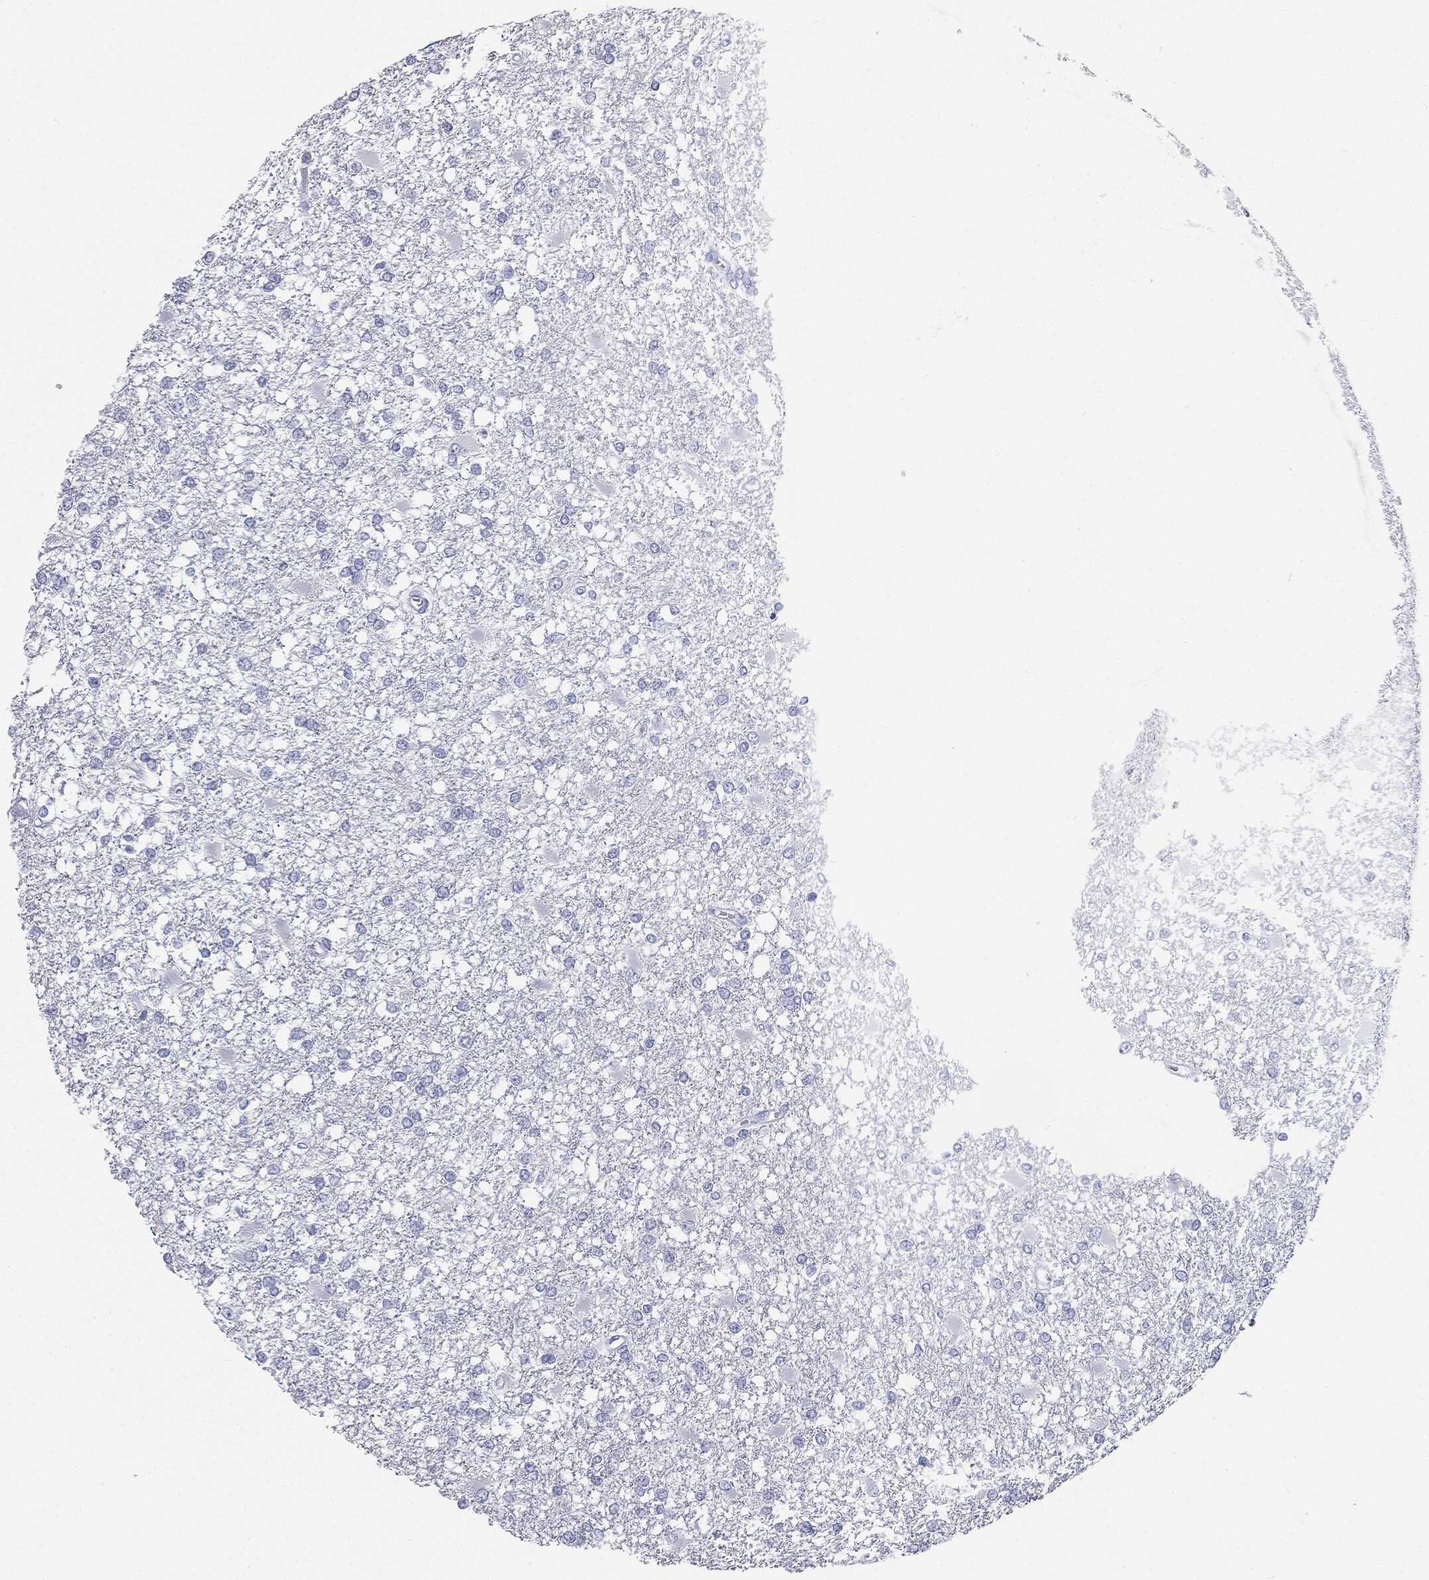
{"staining": {"intensity": "negative", "quantity": "none", "location": "none"}, "tissue": "glioma", "cell_type": "Tumor cells", "image_type": "cancer", "snomed": [{"axis": "morphology", "description": "Glioma, malignant, High grade"}, {"axis": "topography", "description": "Cerebral cortex"}], "caption": "Human malignant high-grade glioma stained for a protein using immunohistochemistry (IHC) reveals no staining in tumor cells.", "gene": "CUZD1", "patient": {"sex": "male", "age": 79}}